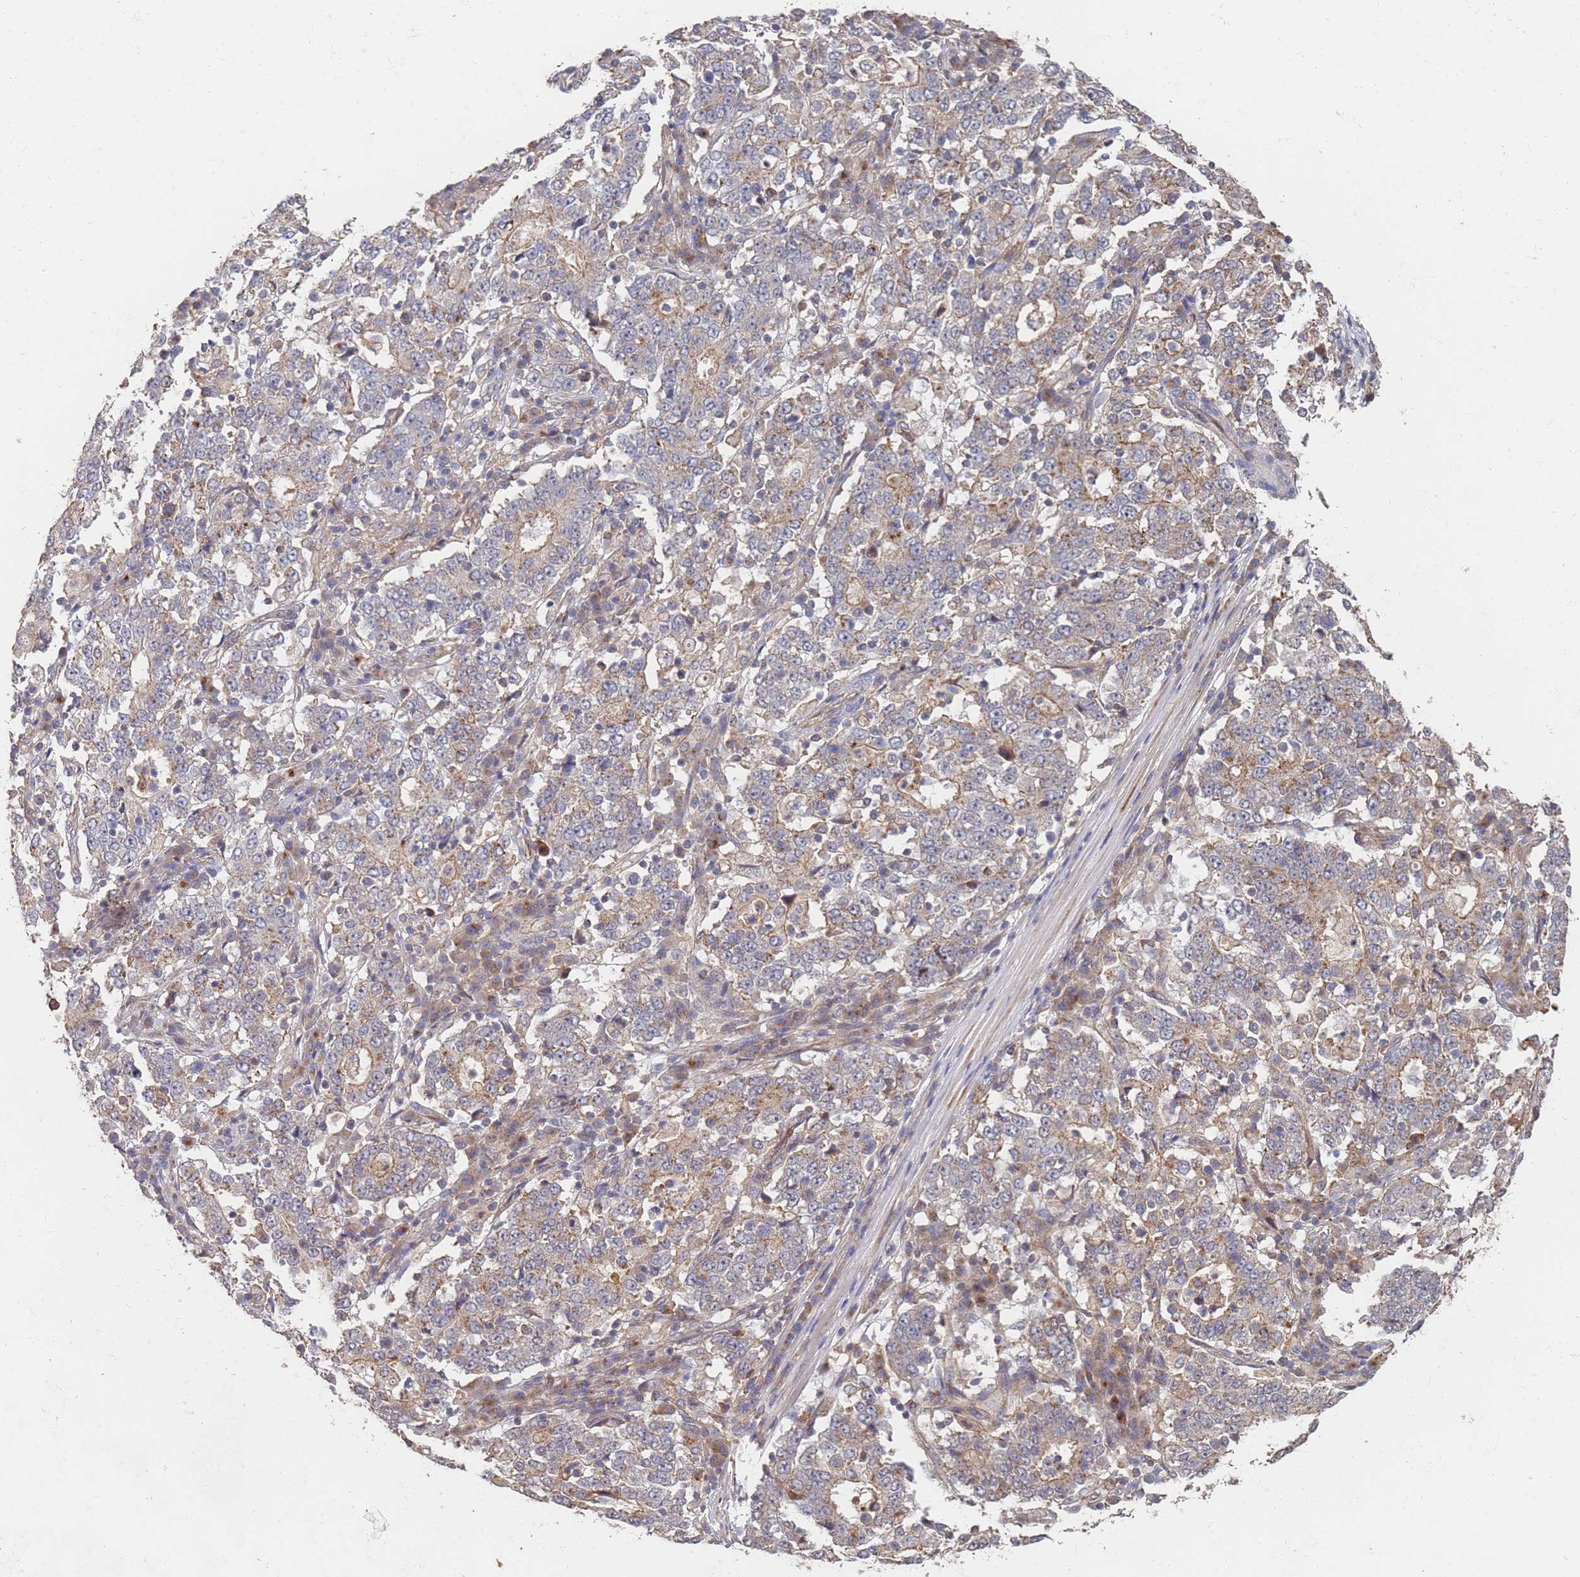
{"staining": {"intensity": "weak", "quantity": "25%-75%", "location": "cytoplasmic/membranous"}, "tissue": "stomach cancer", "cell_type": "Tumor cells", "image_type": "cancer", "snomed": [{"axis": "morphology", "description": "Adenocarcinoma, NOS"}, {"axis": "topography", "description": "Stomach"}], "caption": "Immunohistochemistry (IHC) (DAB) staining of stomach cancer (adenocarcinoma) shows weak cytoplasmic/membranous protein positivity in approximately 25%-75% of tumor cells.", "gene": "ABCB6", "patient": {"sex": "male", "age": 59}}